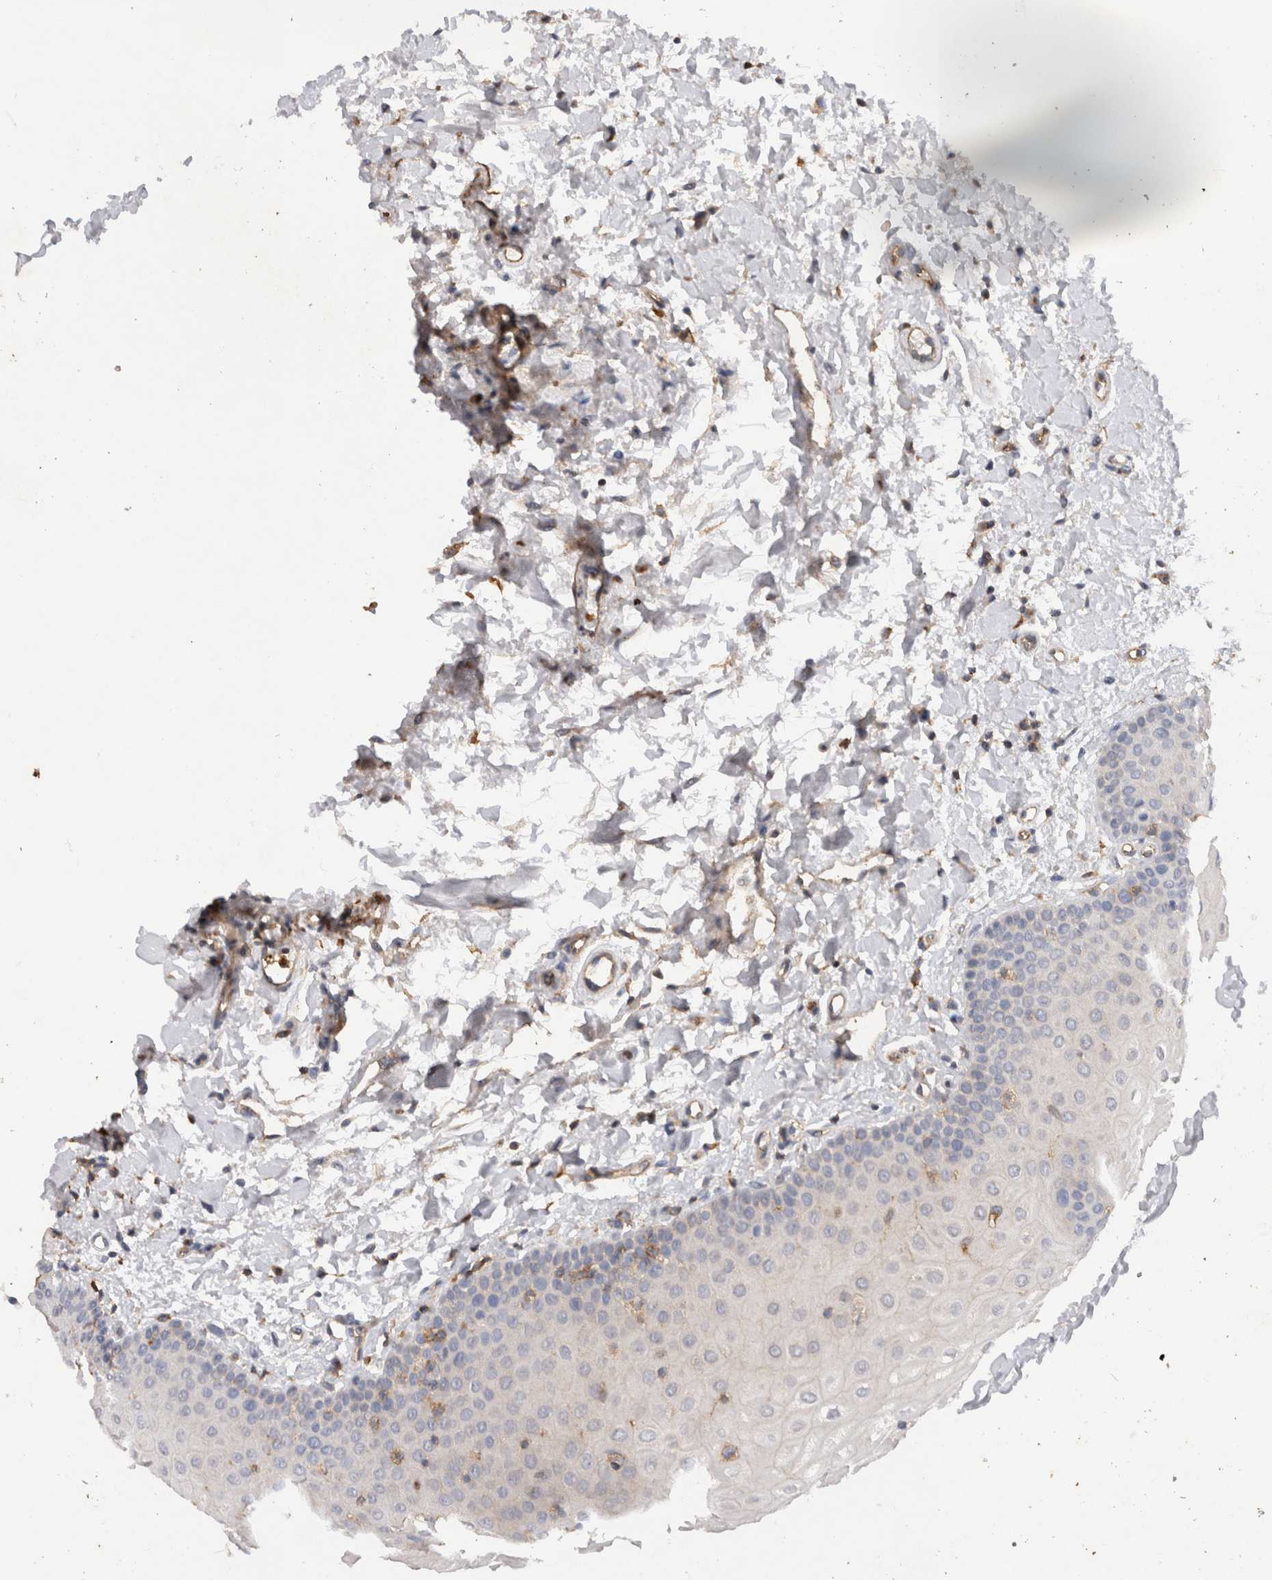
{"staining": {"intensity": "negative", "quantity": "none", "location": "none"}, "tissue": "oral mucosa", "cell_type": "Squamous epithelial cells", "image_type": "normal", "snomed": [{"axis": "morphology", "description": "Normal tissue, NOS"}, {"axis": "topography", "description": "Skin"}, {"axis": "topography", "description": "Oral tissue"}], "caption": "Immunohistochemical staining of normal oral mucosa exhibits no significant staining in squamous epithelial cells. The staining was performed using DAB (3,3'-diaminobenzidine) to visualize the protein expression in brown, while the nuclei were stained in blue with hematoxylin (Magnification: 20x).", "gene": "RASSF3", "patient": {"sex": "male", "age": 84}}